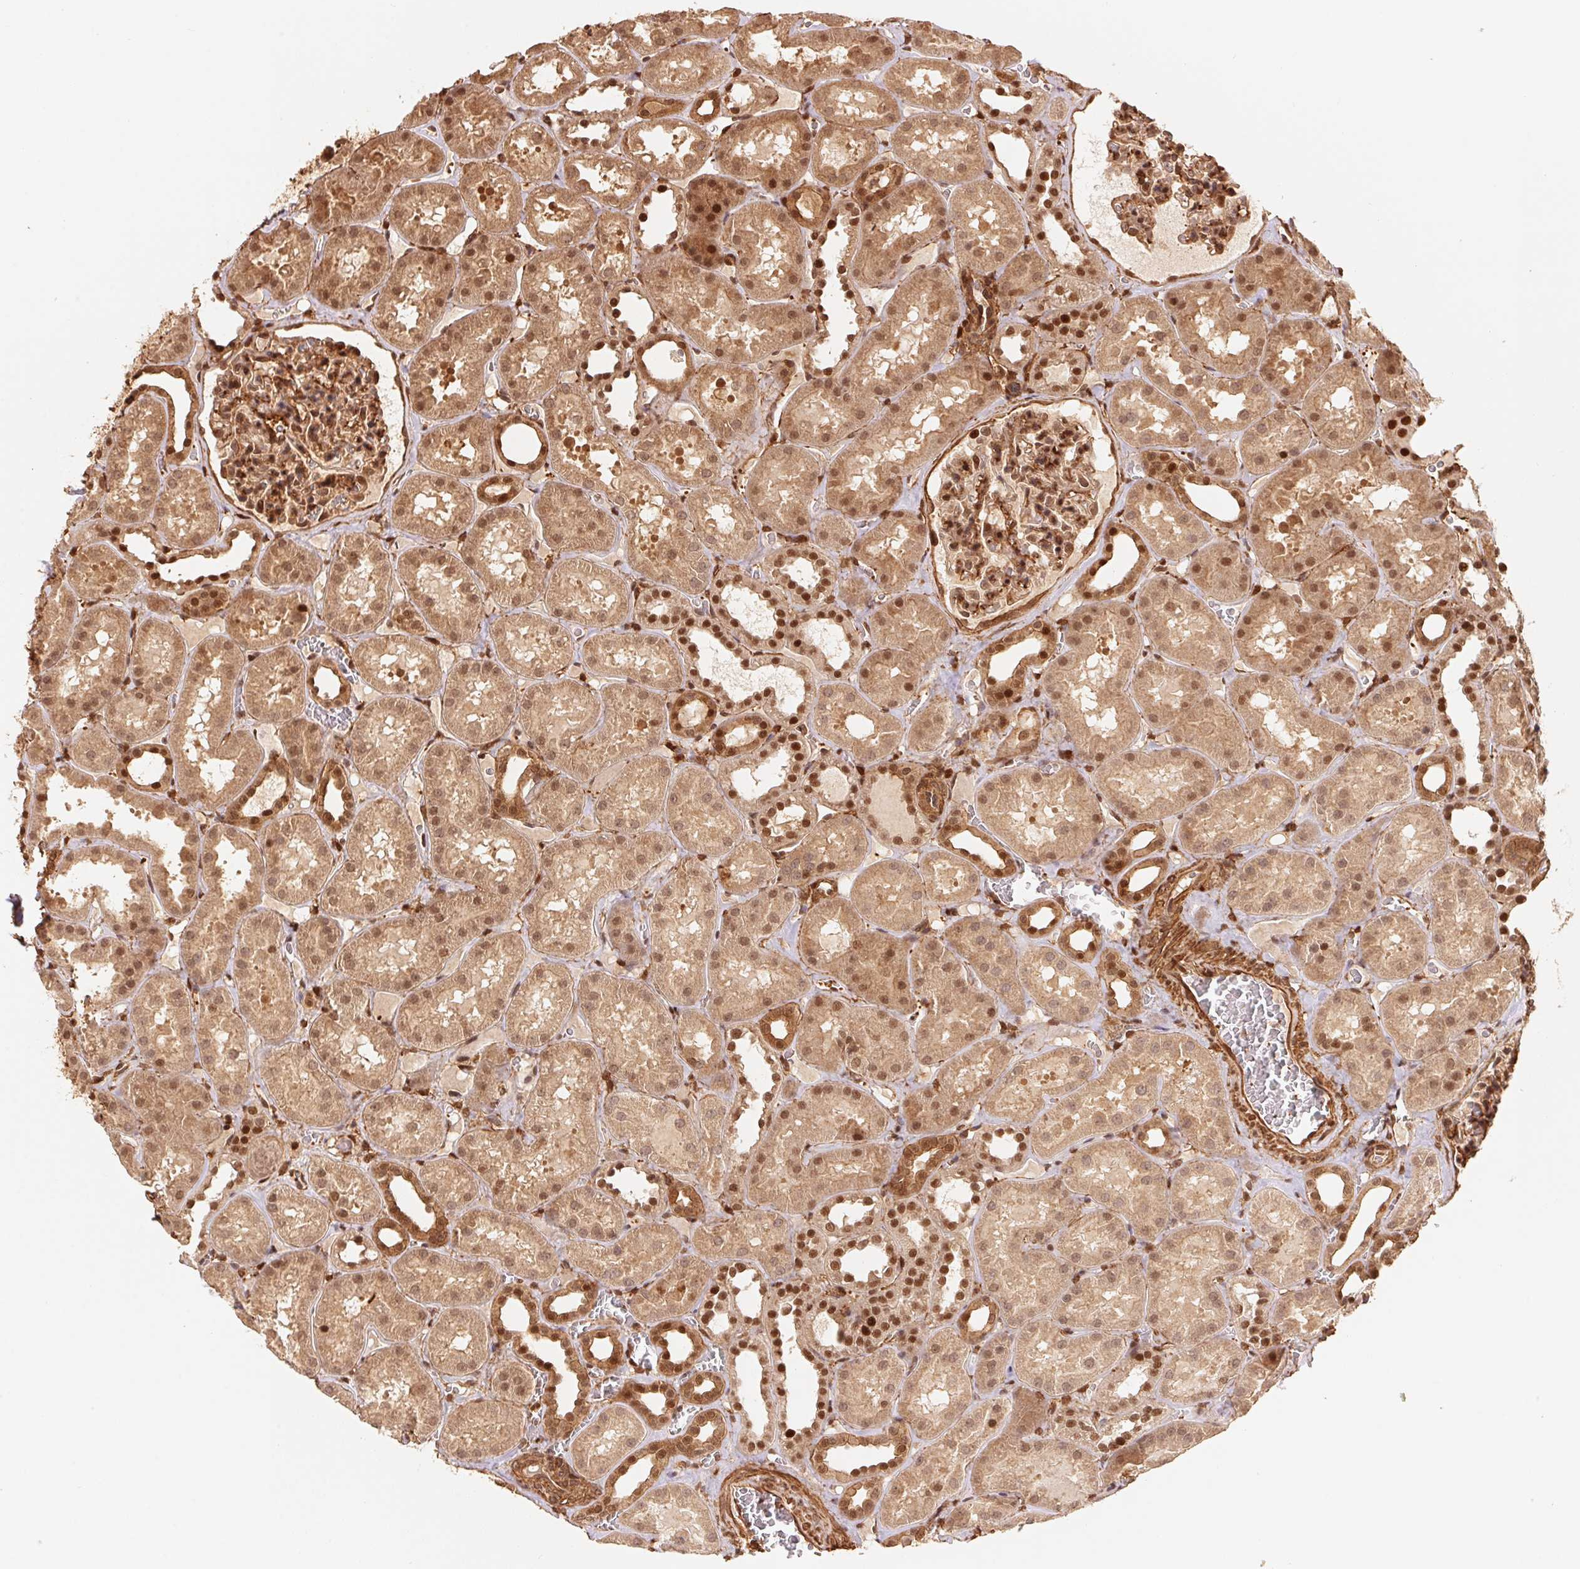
{"staining": {"intensity": "moderate", "quantity": ">75%", "location": "cytoplasmic/membranous,nuclear"}, "tissue": "kidney", "cell_type": "Cells in glomeruli", "image_type": "normal", "snomed": [{"axis": "morphology", "description": "Normal tissue, NOS"}, {"axis": "topography", "description": "Kidney"}], "caption": "IHC histopathology image of benign kidney: human kidney stained using immunohistochemistry shows medium levels of moderate protein expression localized specifically in the cytoplasmic/membranous,nuclear of cells in glomeruli, appearing as a cytoplasmic/membranous,nuclear brown color.", "gene": "TNIP2", "patient": {"sex": "female", "age": 41}}